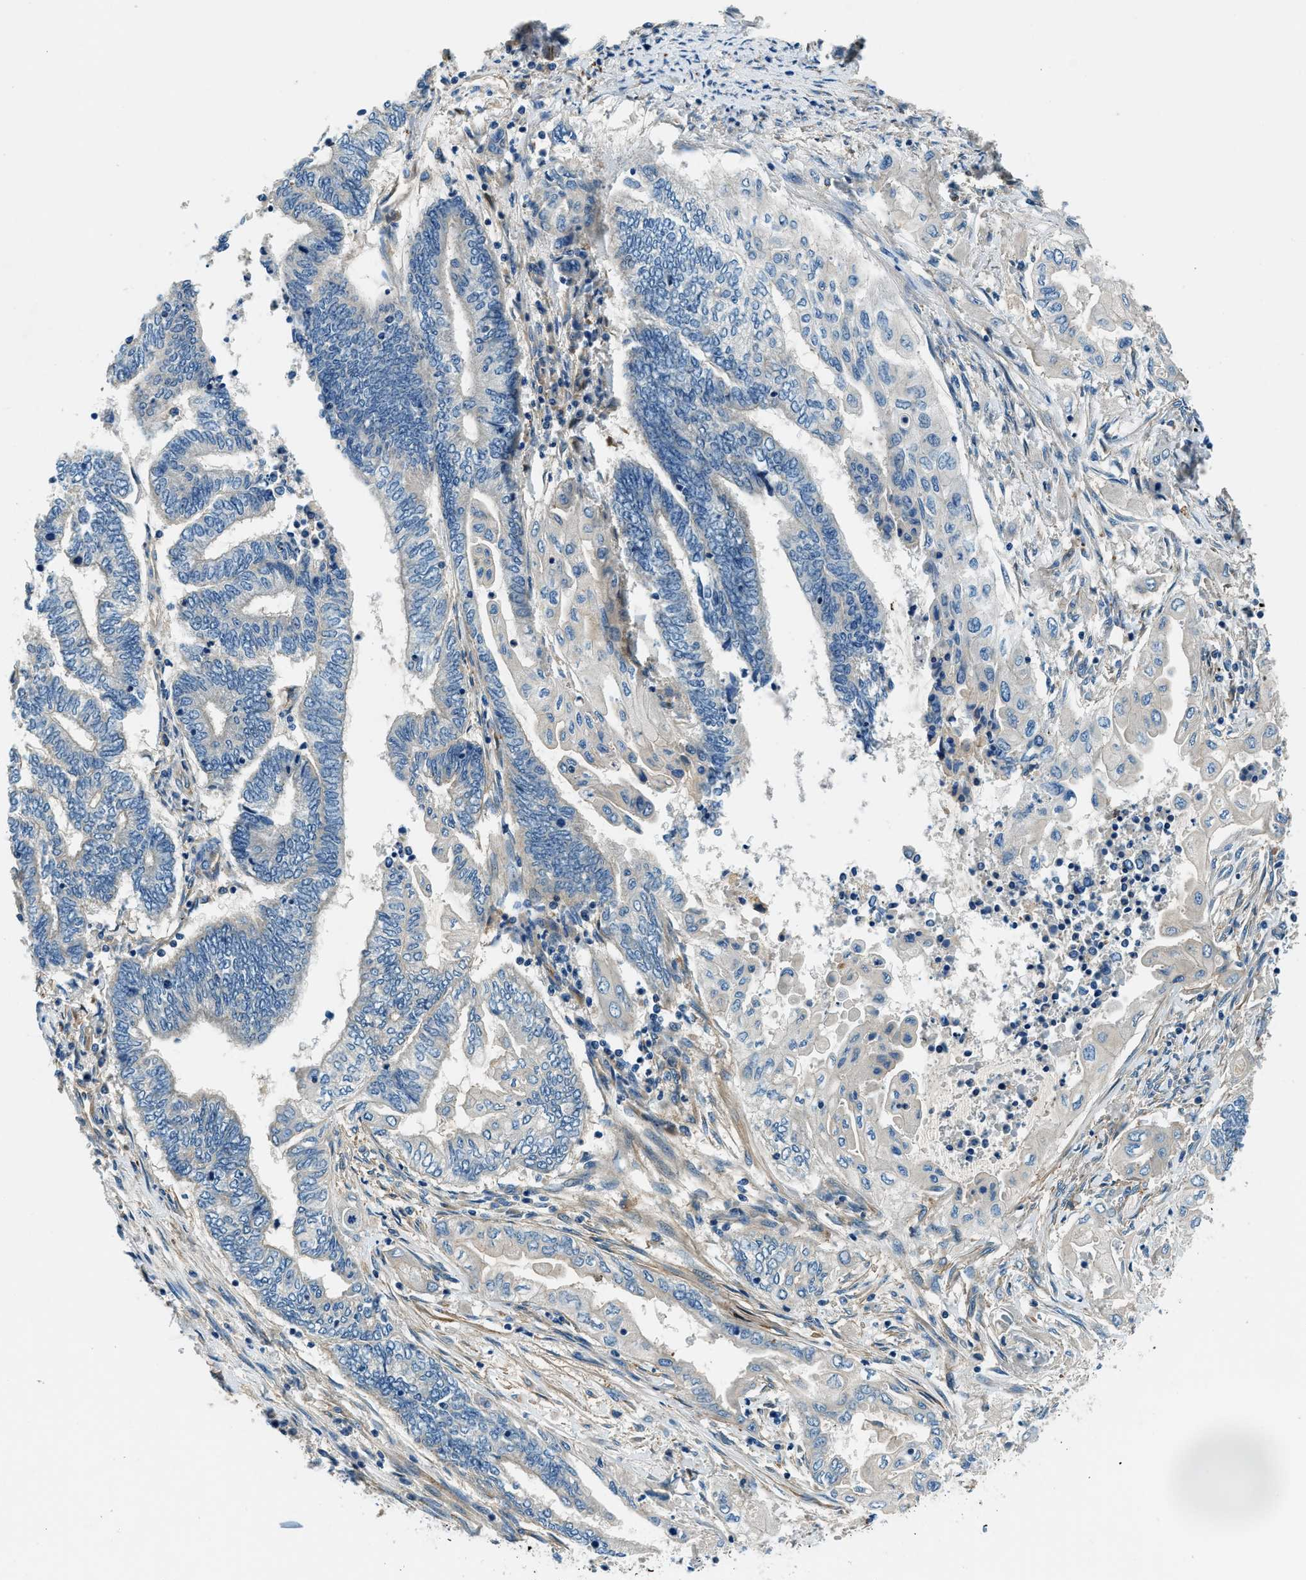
{"staining": {"intensity": "negative", "quantity": "none", "location": "none"}, "tissue": "endometrial cancer", "cell_type": "Tumor cells", "image_type": "cancer", "snomed": [{"axis": "morphology", "description": "Adenocarcinoma, NOS"}, {"axis": "topography", "description": "Uterus"}, {"axis": "topography", "description": "Endometrium"}], "caption": "DAB (3,3'-diaminobenzidine) immunohistochemical staining of adenocarcinoma (endometrial) demonstrates no significant expression in tumor cells.", "gene": "SLC19A2", "patient": {"sex": "female", "age": 70}}